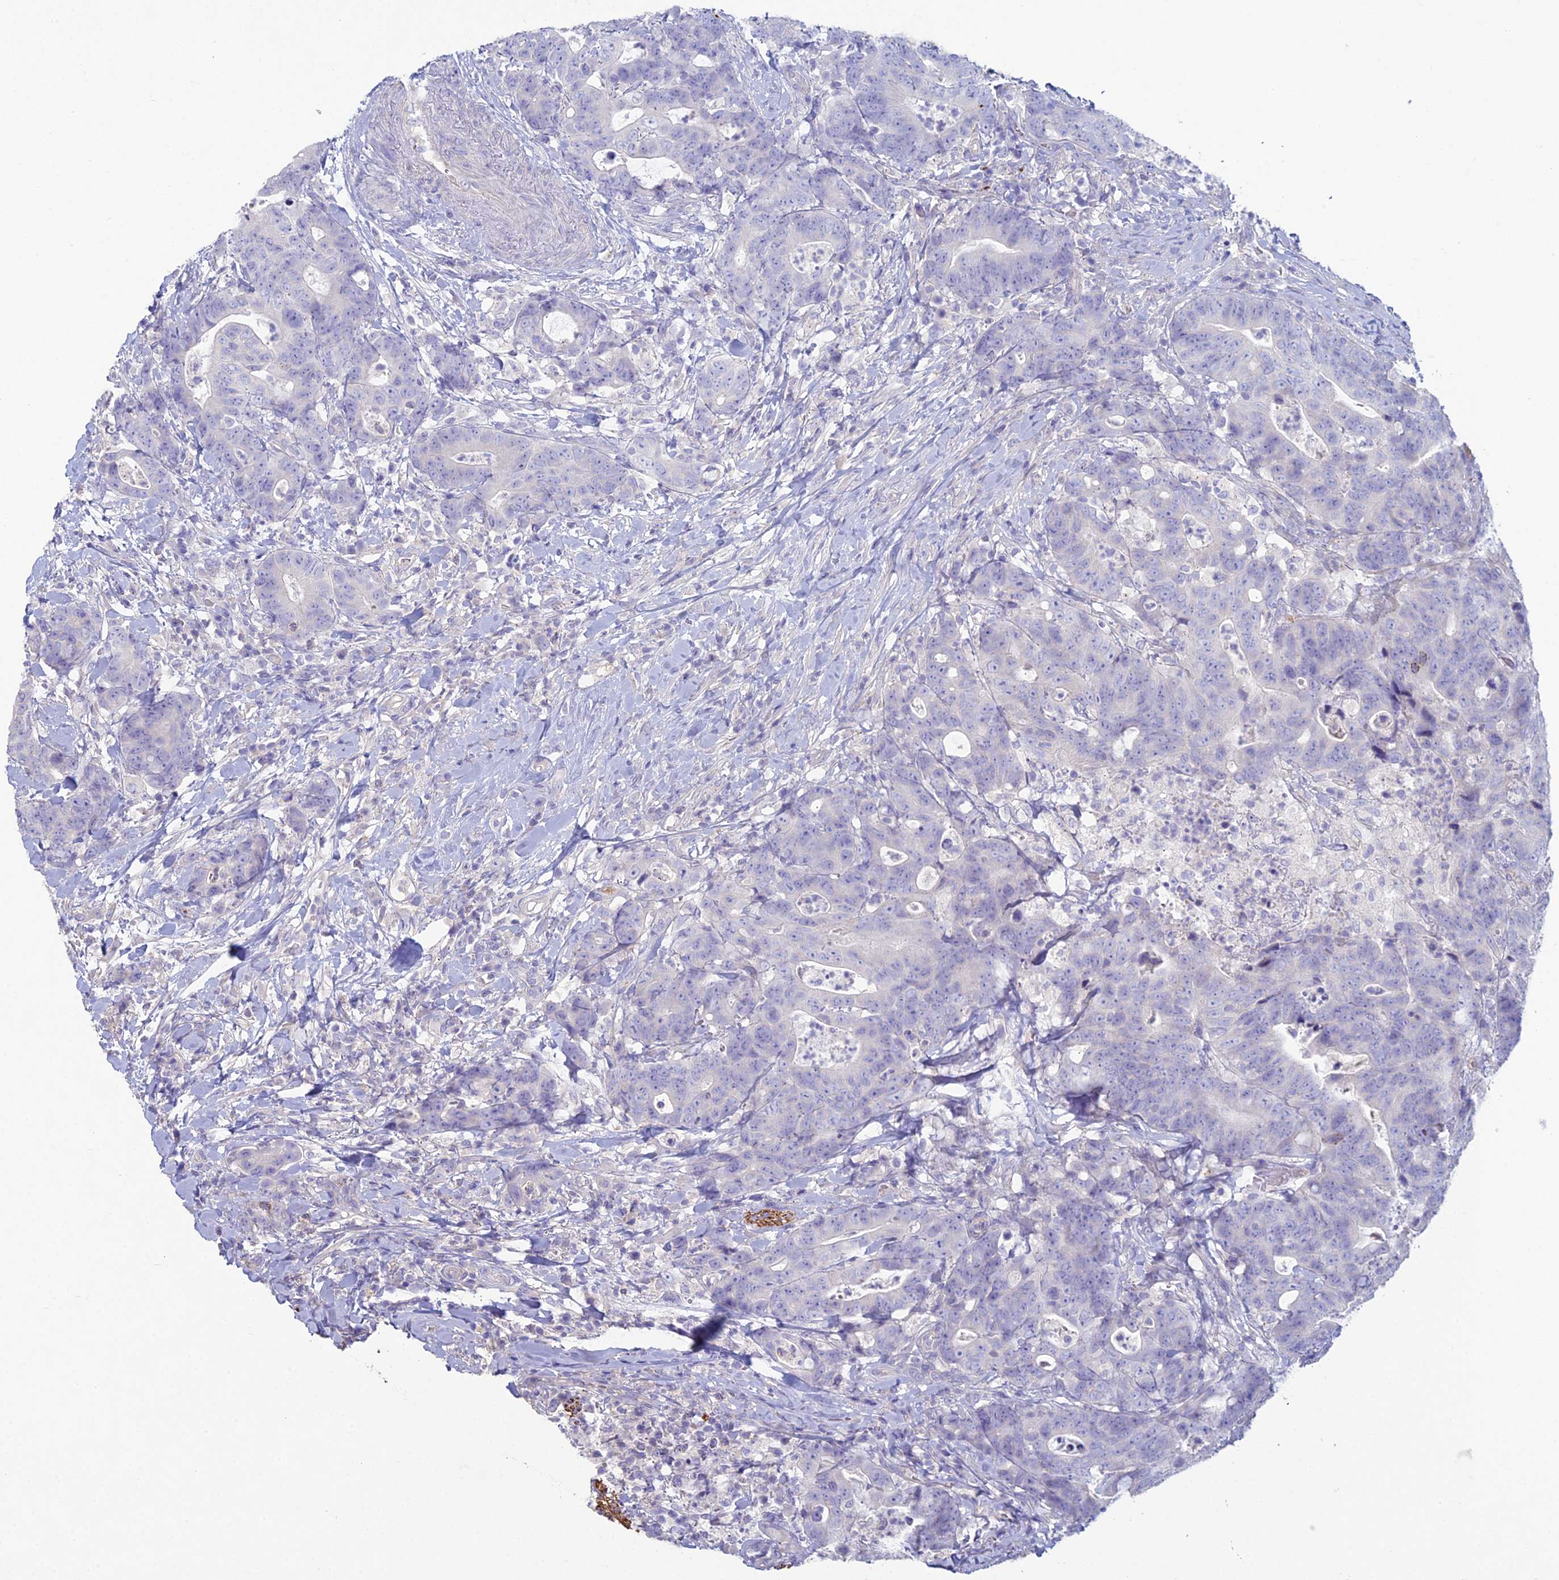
{"staining": {"intensity": "negative", "quantity": "none", "location": "none"}, "tissue": "colorectal cancer", "cell_type": "Tumor cells", "image_type": "cancer", "snomed": [{"axis": "morphology", "description": "Adenocarcinoma, NOS"}, {"axis": "topography", "description": "Colon"}], "caption": "Immunohistochemistry of human colorectal adenocarcinoma reveals no positivity in tumor cells.", "gene": "NCAM1", "patient": {"sex": "female", "age": 82}}